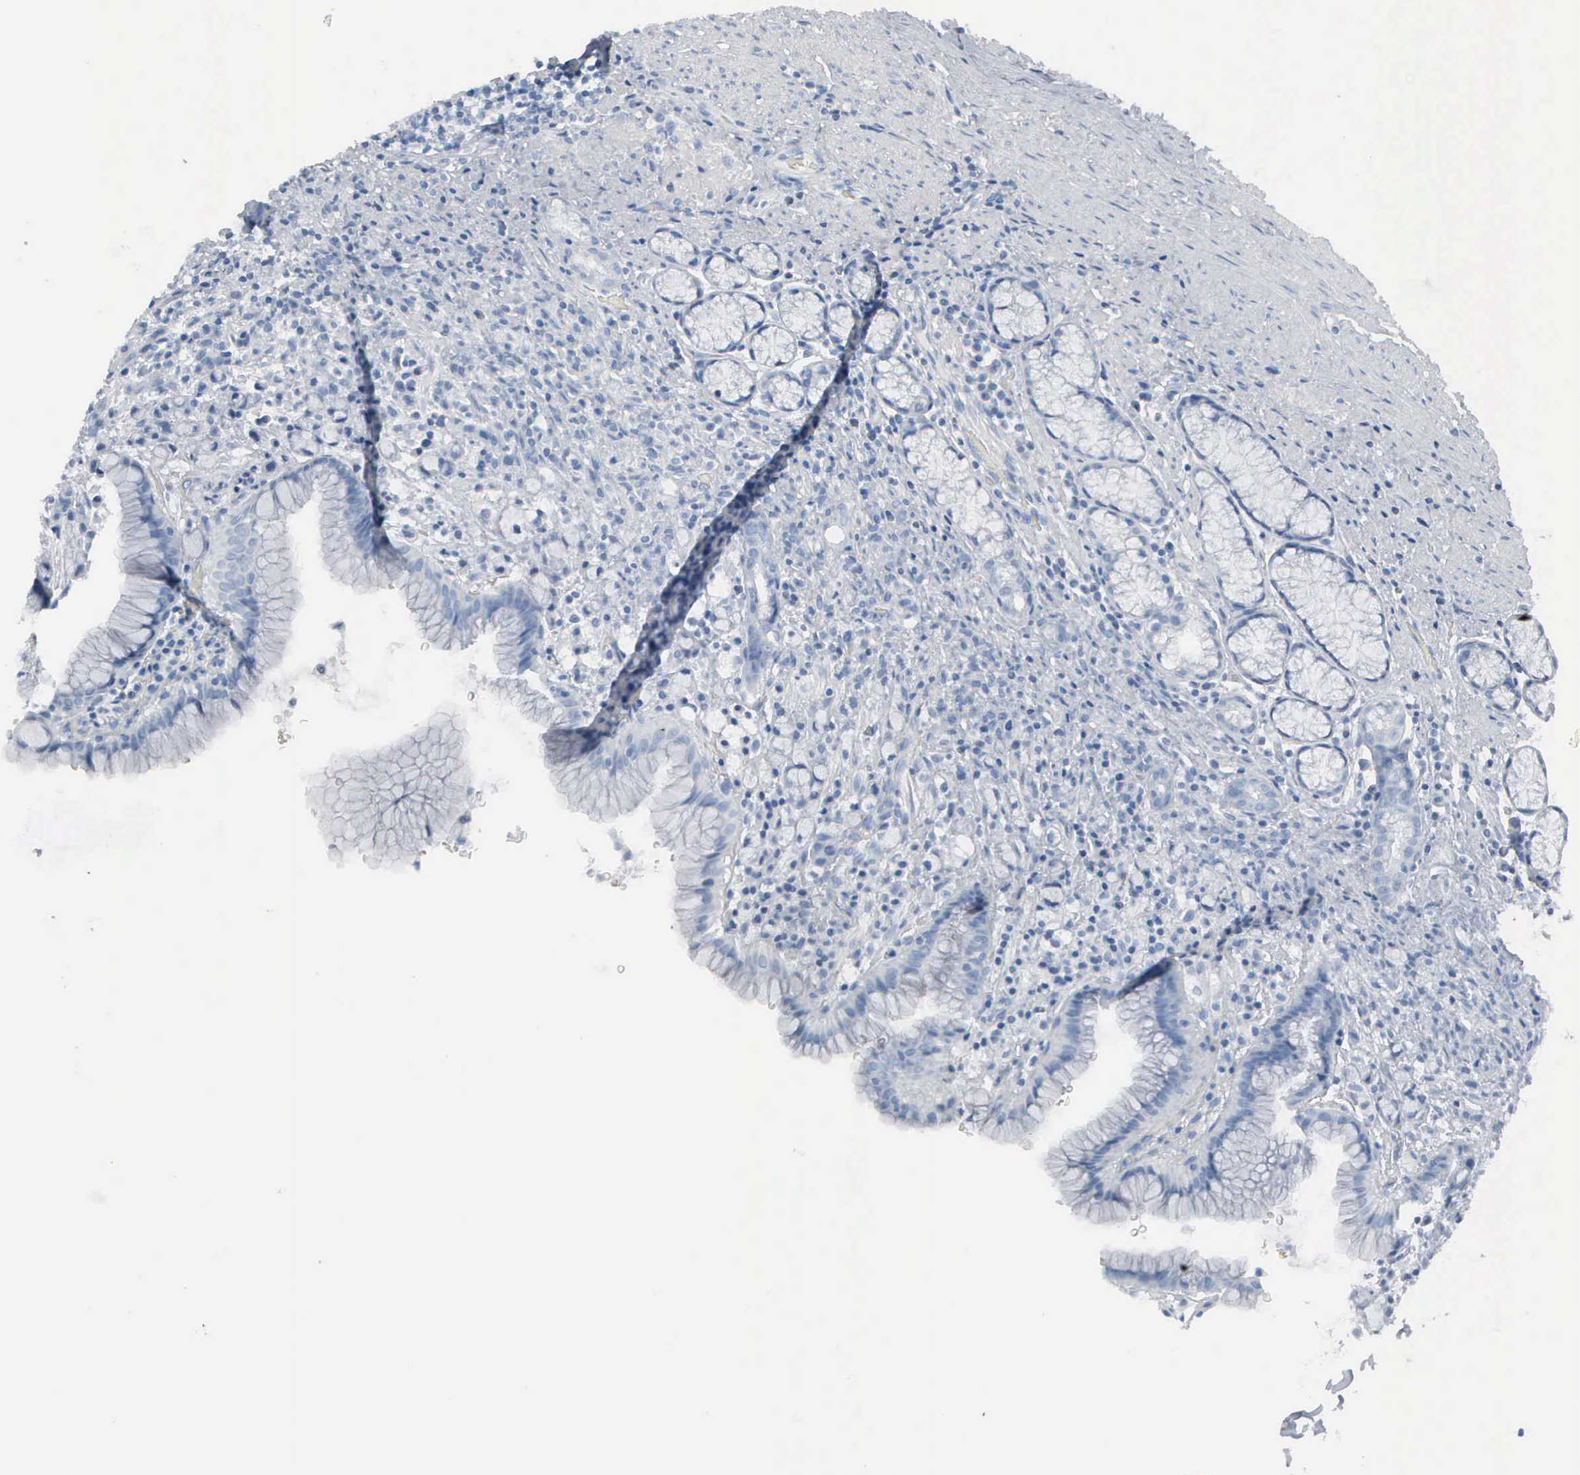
{"staining": {"intensity": "negative", "quantity": "none", "location": "none"}, "tissue": "stomach", "cell_type": "Glandular cells", "image_type": "normal", "snomed": [{"axis": "morphology", "description": "Normal tissue, NOS"}, {"axis": "topography", "description": "Stomach, lower"}], "caption": "Protein analysis of benign stomach reveals no significant expression in glandular cells.", "gene": "DMD", "patient": {"sex": "male", "age": 56}}